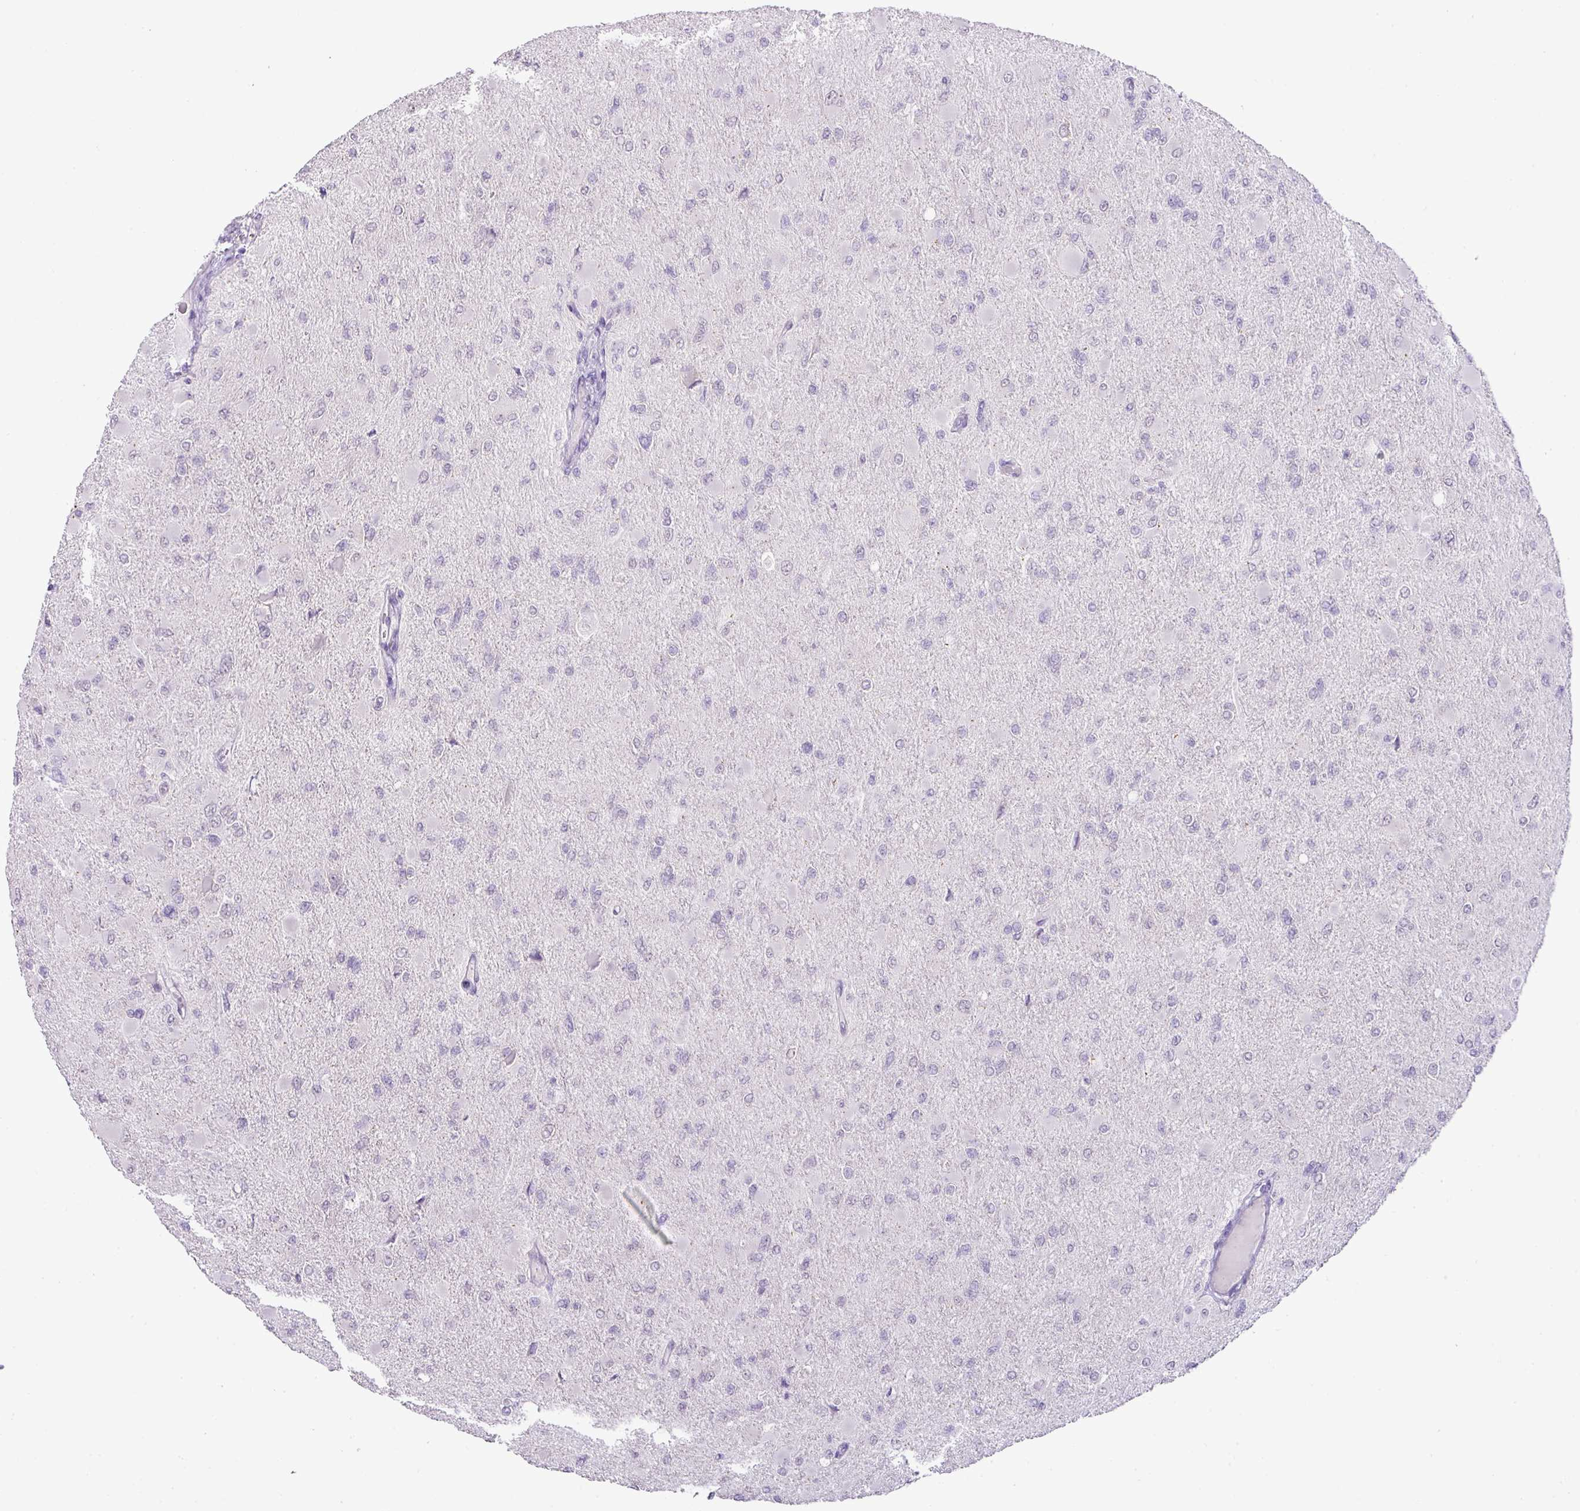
{"staining": {"intensity": "negative", "quantity": "none", "location": "none"}, "tissue": "glioma", "cell_type": "Tumor cells", "image_type": "cancer", "snomed": [{"axis": "morphology", "description": "Glioma, malignant, High grade"}, {"axis": "topography", "description": "Cerebral cortex"}], "caption": "Image shows no significant protein expression in tumor cells of glioma.", "gene": "DIP2A", "patient": {"sex": "female", "age": 36}}